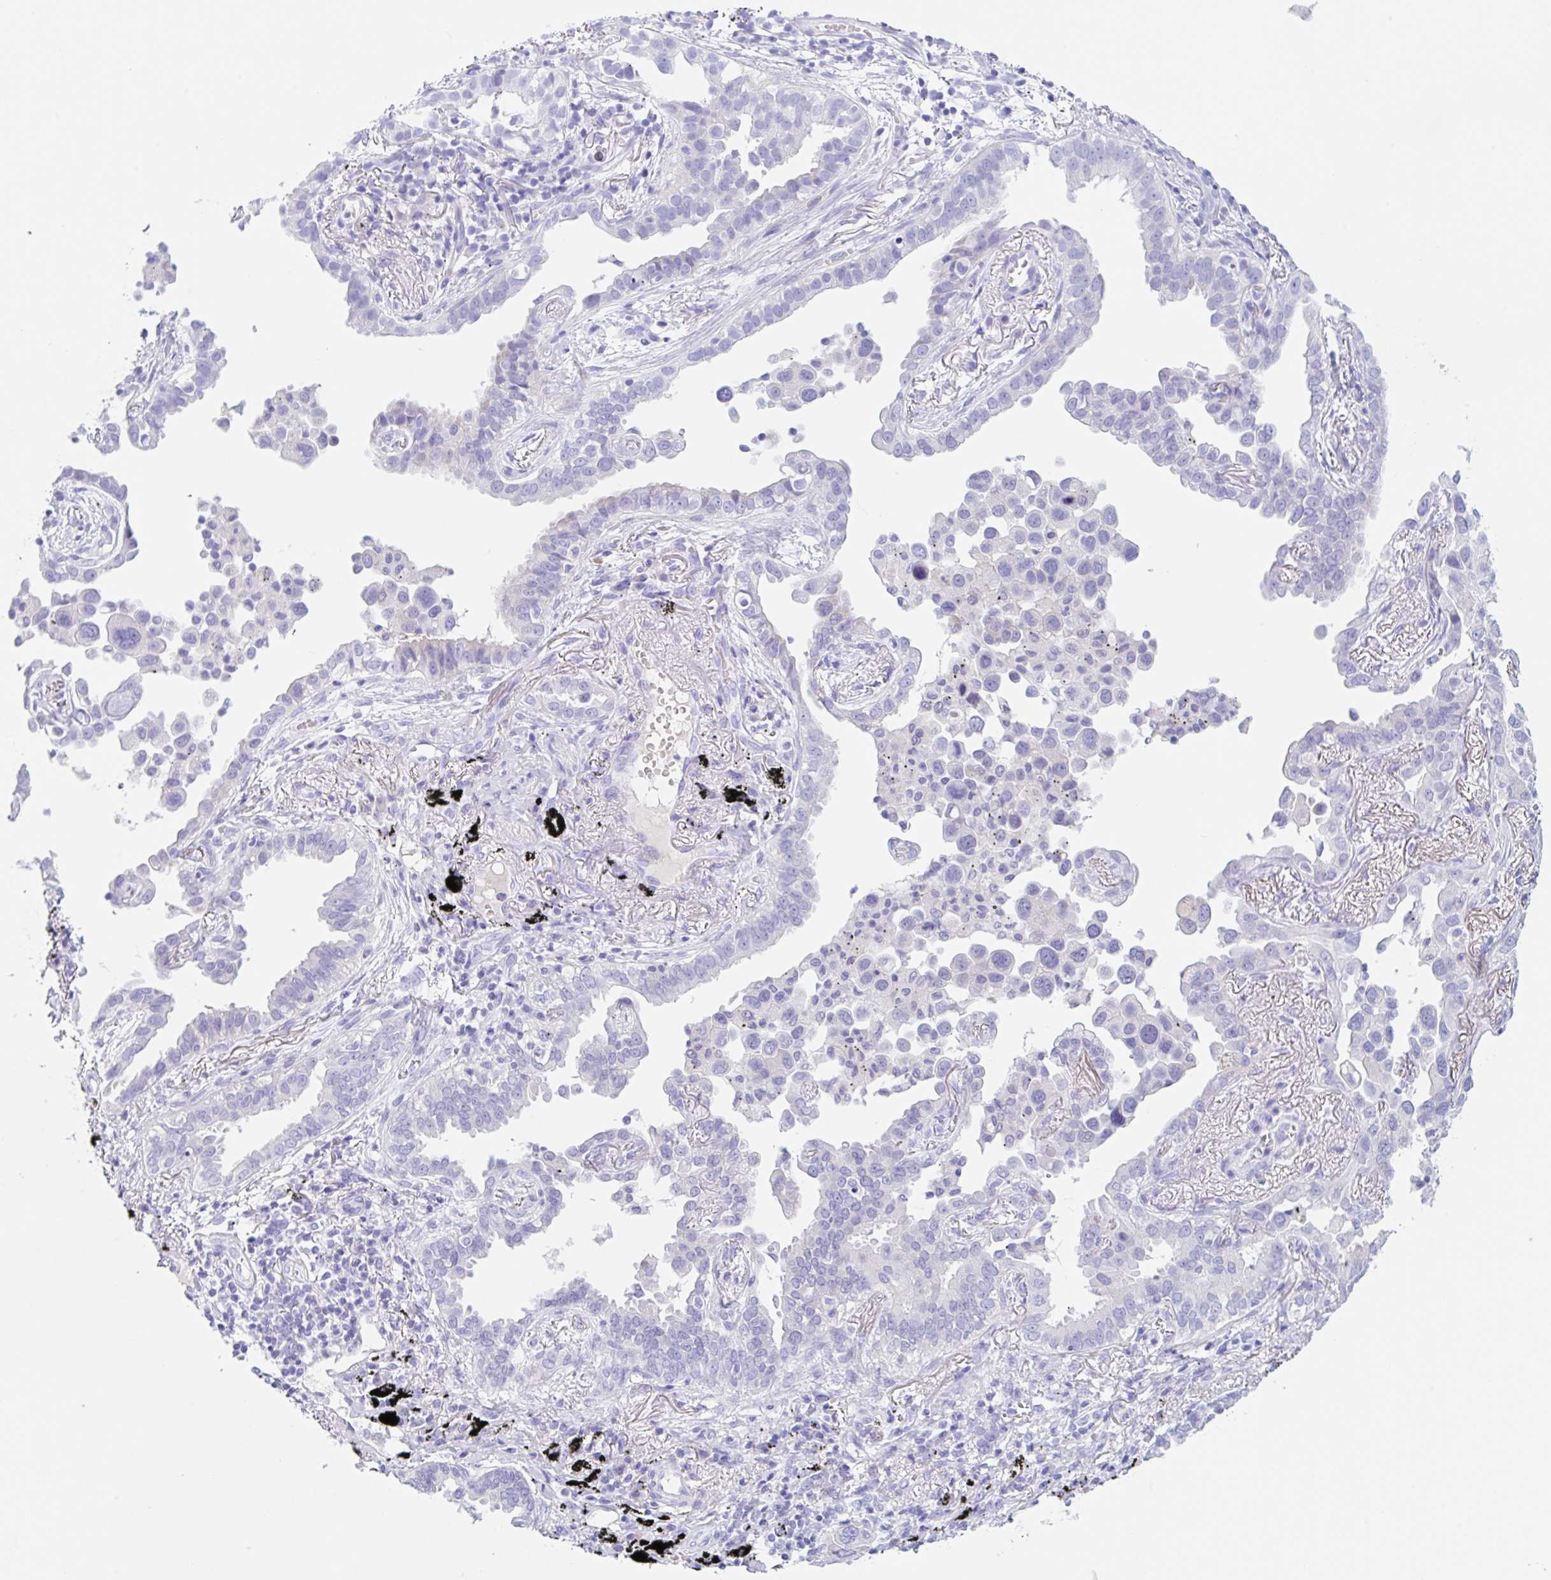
{"staining": {"intensity": "negative", "quantity": "none", "location": "none"}, "tissue": "lung cancer", "cell_type": "Tumor cells", "image_type": "cancer", "snomed": [{"axis": "morphology", "description": "Adenocarcinoma, NOS"}, {"axis": "topography", "description": "Lung"}], "caption": "An image of human lung adenocarcinoma is negative for staining in tumor cells.", "gene": "KLK8", "patient": {"sex": "male", "age": 67}}